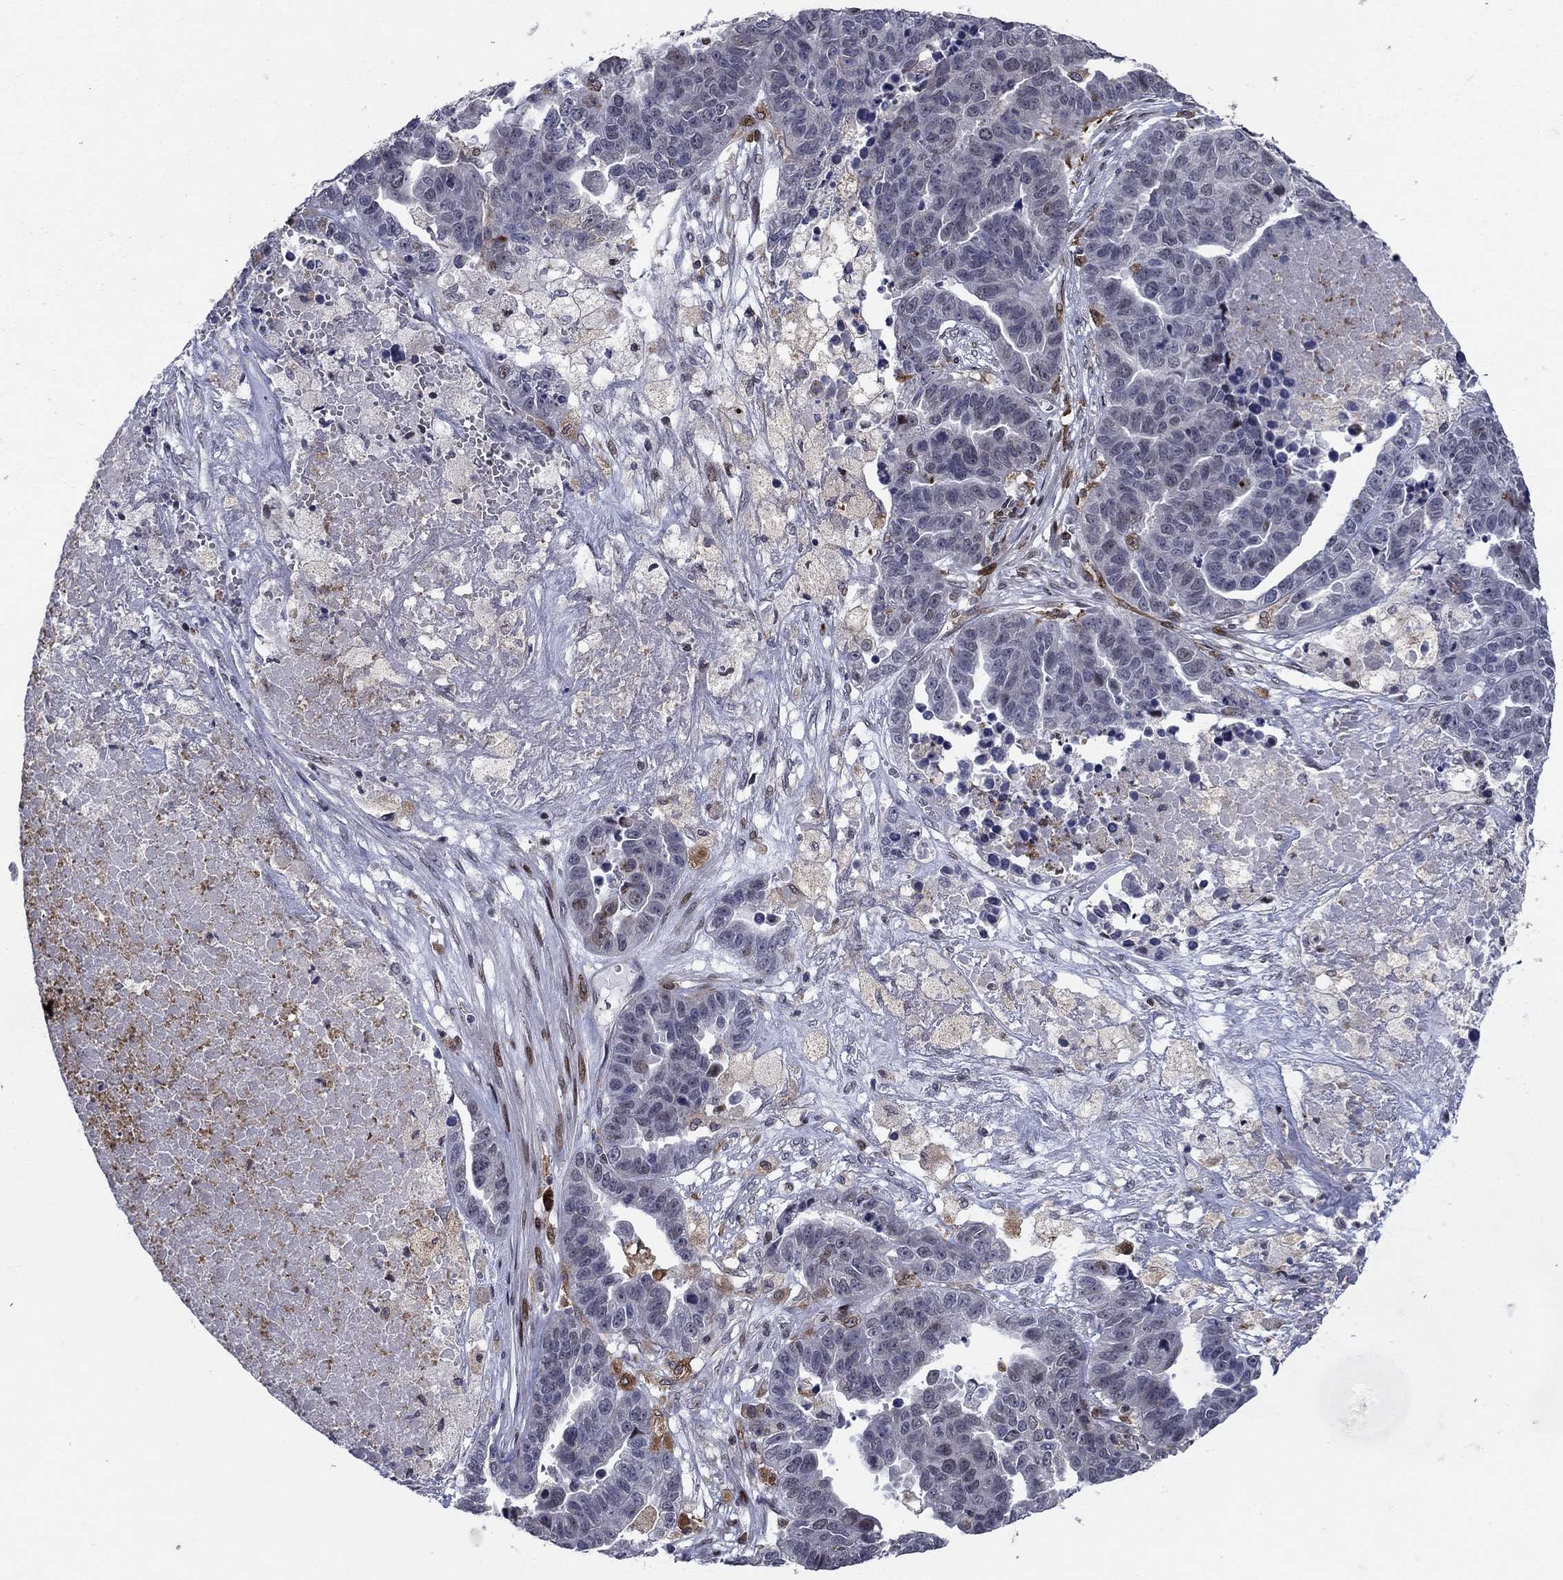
{"staining": {"intensity": "moderate", "quantity": "<25%", "location": "cytoplasmic/membranous"}, "tissue": "ovarian cancer", "cell_type": "Tumor cells", "image_type": "cancer", "snomed": [{"axis": "morphology", "description": "Cystadenocarcinoma, serous, NOS"}, {"axis": "topography", "description": "Ovary"}], "caption": "This histopathology image reveals IHC staining of human ovarian cancer, with low moderate cytoplasmic/membranous expression in approximately <25% of tumor cells.", "gene": "DHRS7", "patient": {"sex": "female", "age": 87}}